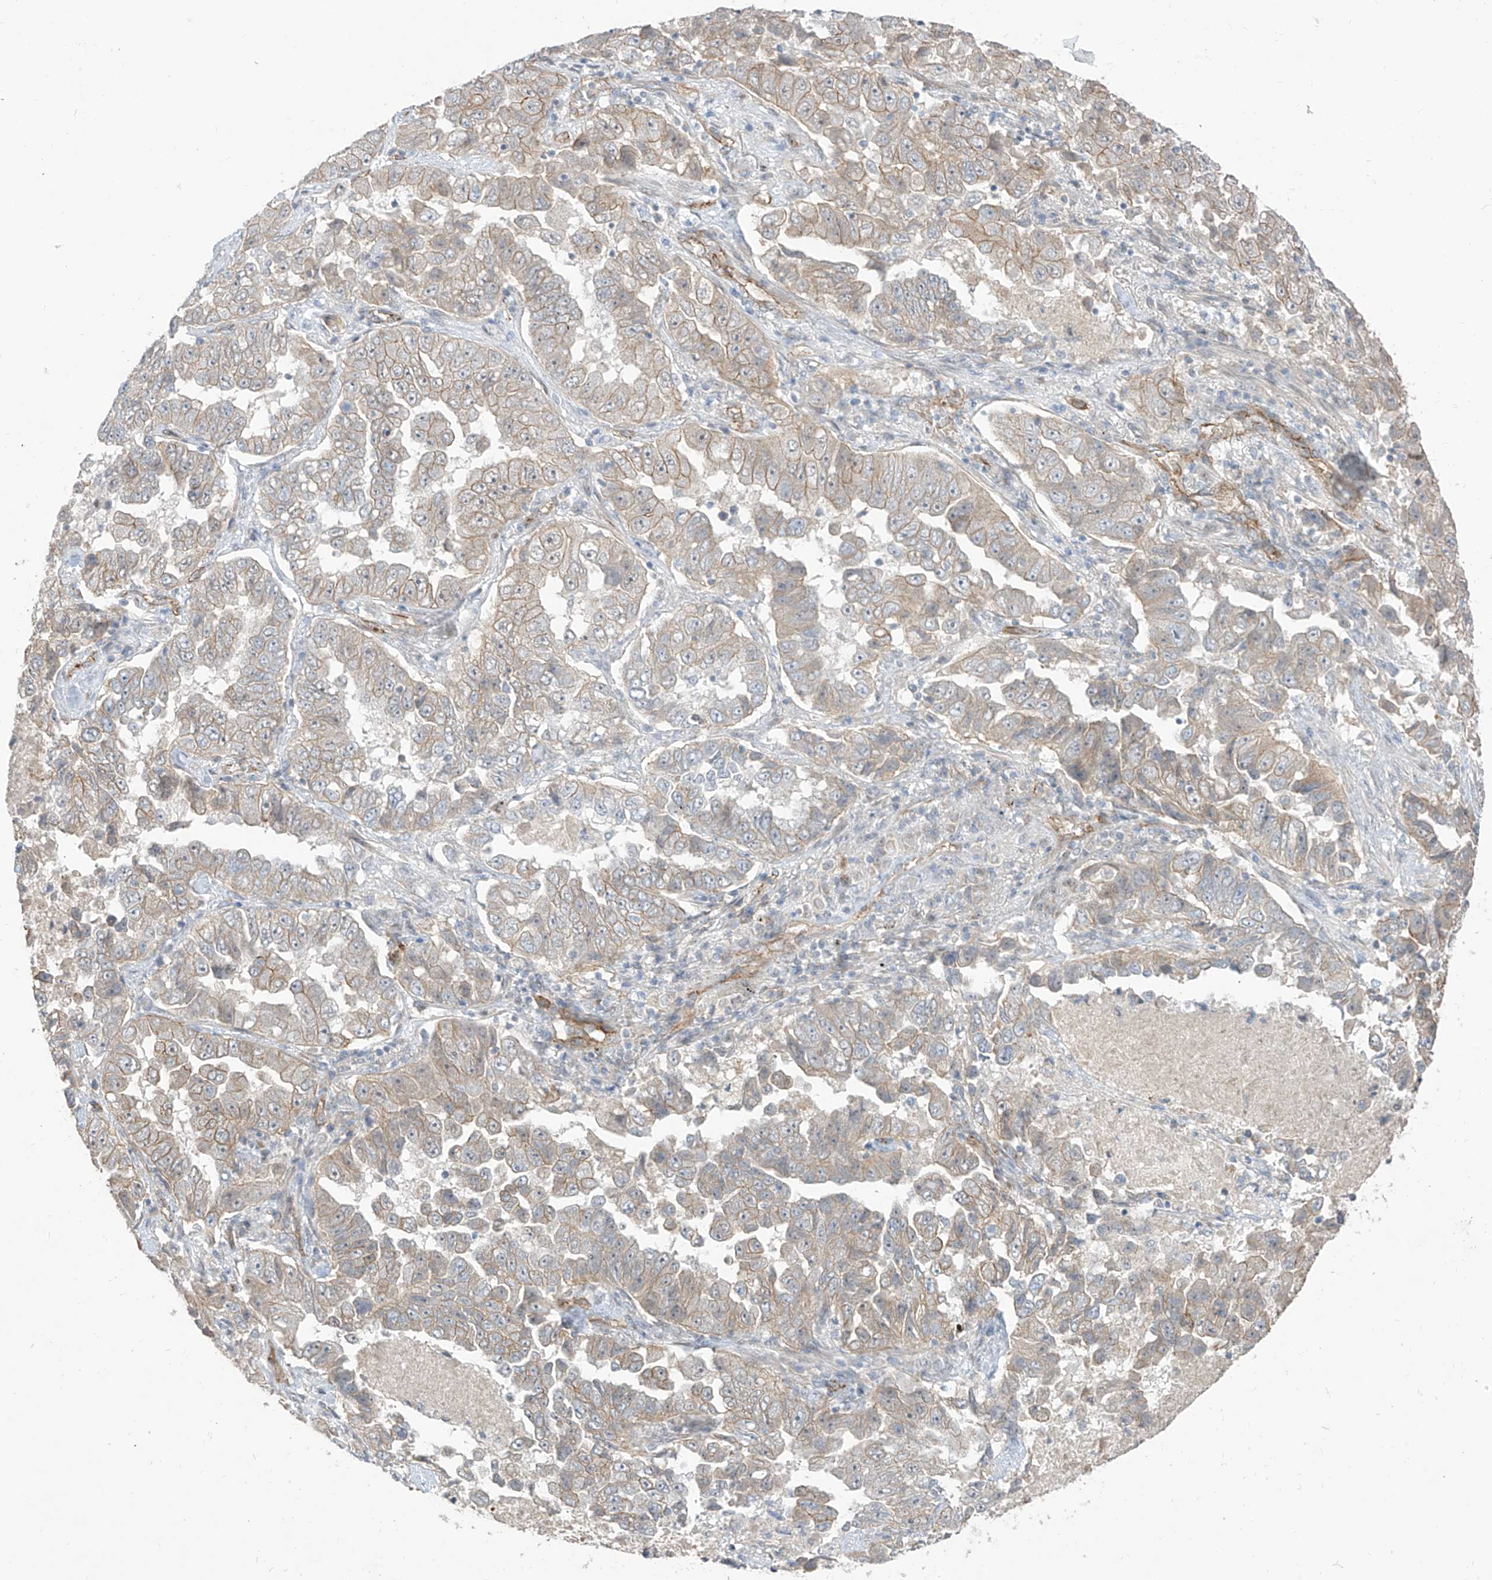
{"staining": {"intensity": "weak", "quantity": "25%-75%", "location": "cytoplasmic/membranous"}, "tissue": "lung cancer", "cell_type": "Tumor cells", "image_type": "cancer", "snomed": [{"axis": "morphology", "description": "Adenocarcinoma, NOS"}, {"axis": "topography", "description": "Lung"}], "caption": "Lung adenocarcinoma stained with DAB (3,3'-diaminobenzidine) immunohistochemistry displays low levels of weak cytoplasmic/membranous staining in approximately 25%-75% of tumor cells.", "gene": "EPHX4", "patient": {"sex": "female", "age": 51}}